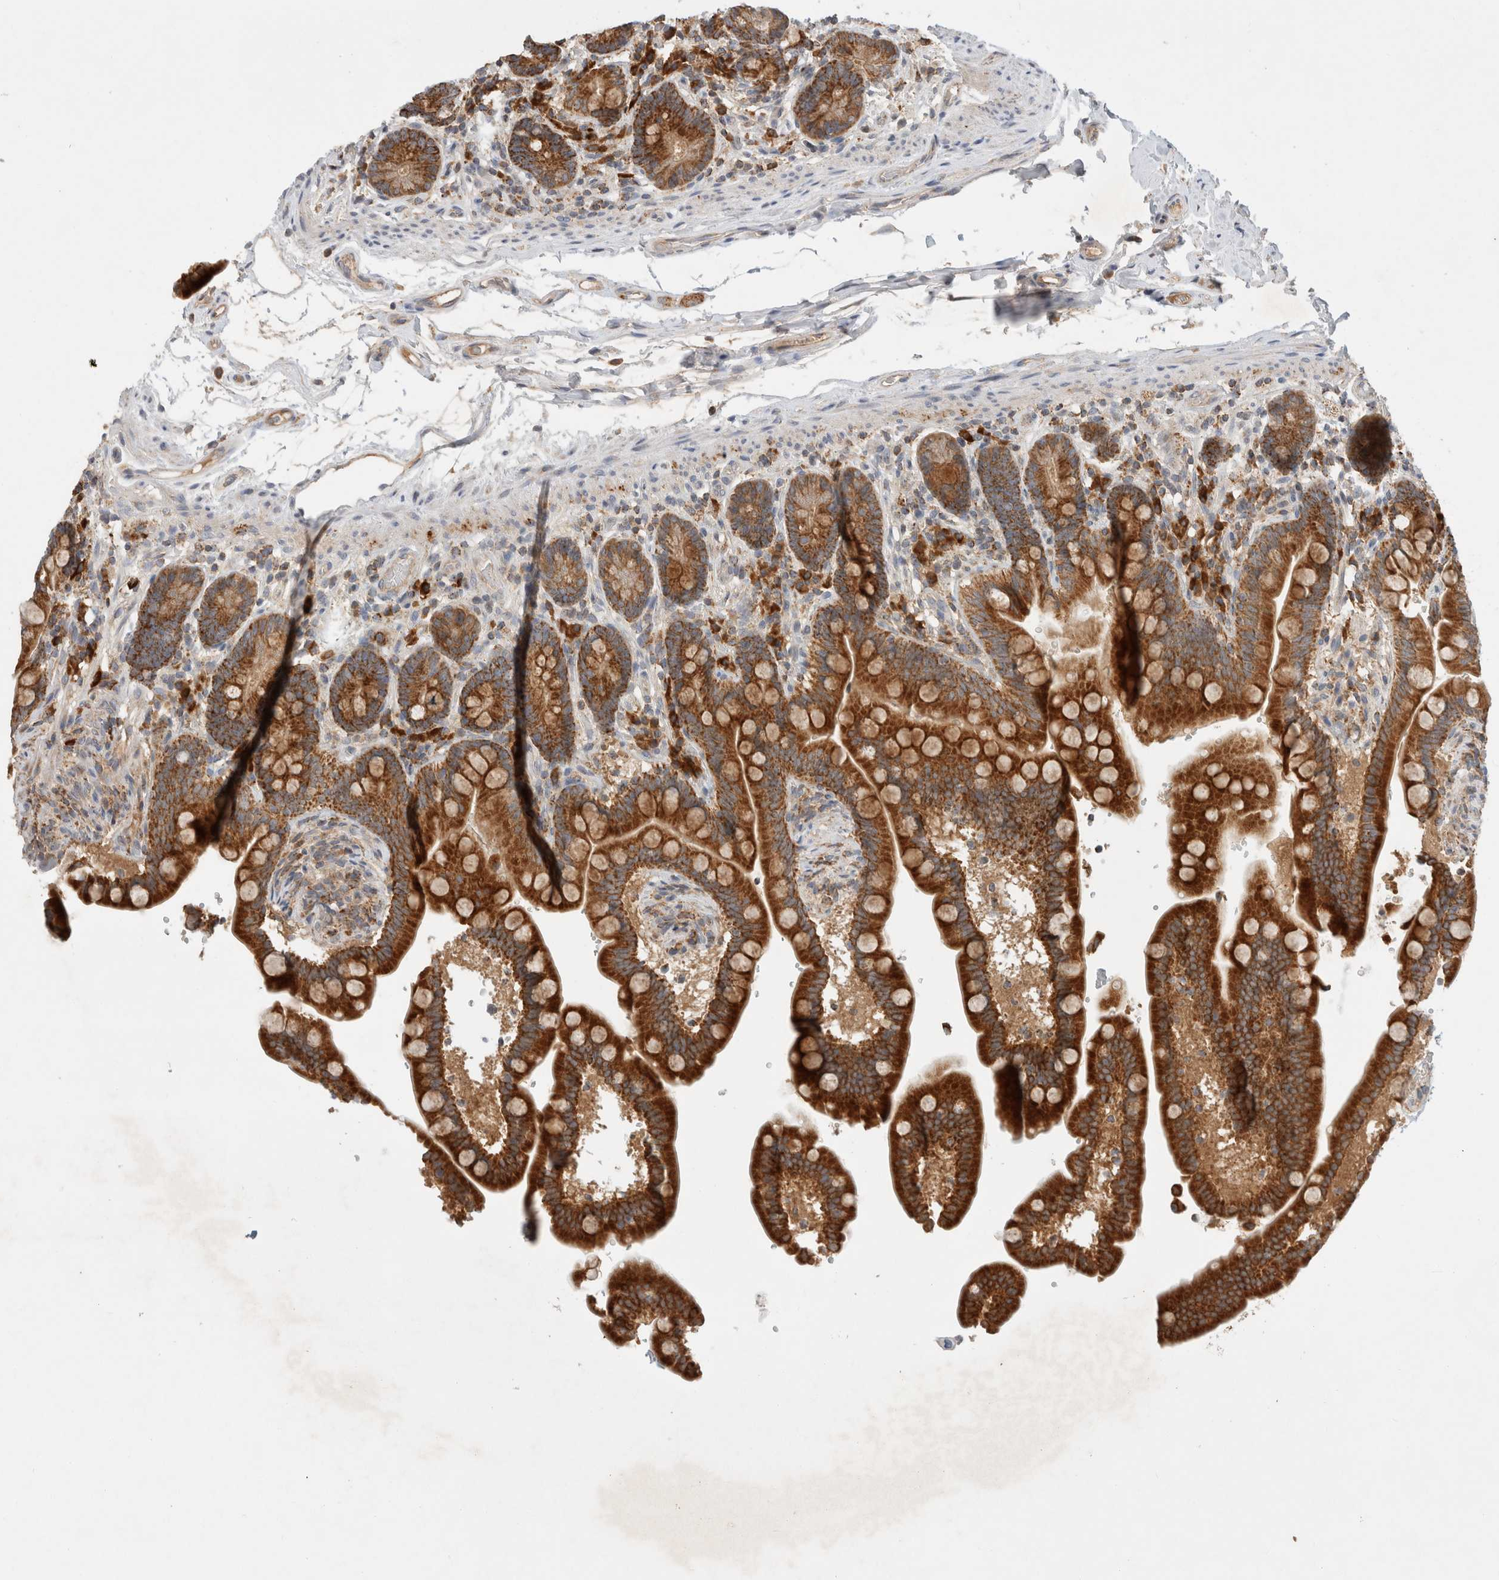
{"staining": {"intensity": "negative", "quantity": "none", "location": "none"}, "tissue": "colon", "cell_type": "Endothelial cells", "image_type": "normal", "snomed": [{"axis": "morphology", "description": "Normal tissue, NOS"}, {"axis": "topography", "description": "Smooth muscle"}, {"axis": "topography", "description": "Colon"}], "caption": "Immunohistochemical staining of normal human colon exhibits no significant expression in endothelial cells.", "gene": "AMPD1", "patient": {"sex": "male", "age": 73}}